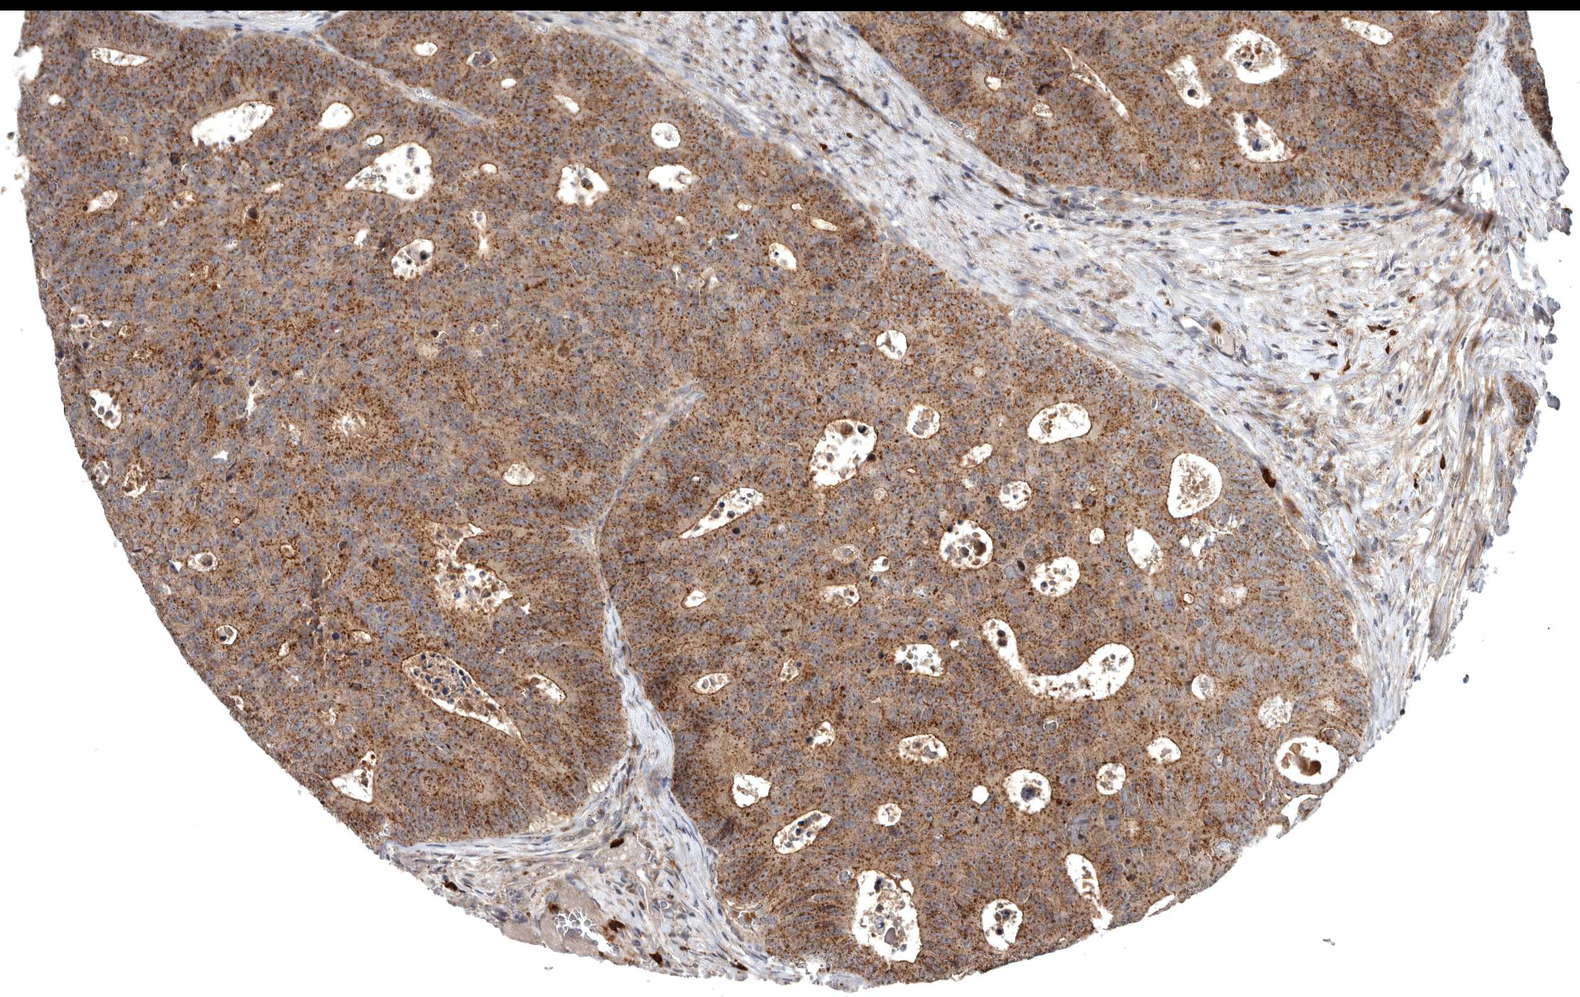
{"staining": {"intensity": "moderate", "quantity": ">75%", "location": "cytoplasmic/membranous"}, "tissue": "colorectal cancer", "cell_type": "Tumor cells", "image_type": "cancer", "snomed": [{"axis": "morphology", "description": "Adenocarcinoma, NOS"}, {"axis": "topography", "description": "Colon"}], "caption": "This histopathology image exhibits adenocarcinoma (colorectal) stained with immunohistochemistry (IHC) to label a protein in brown. The cytoplasmic/membranous of tumor cells show moderate positivity for the protein. Nuclei are counter-stained blue.", "gene": "FGFR4", "patient": {"sex": "male", "age": 87}}